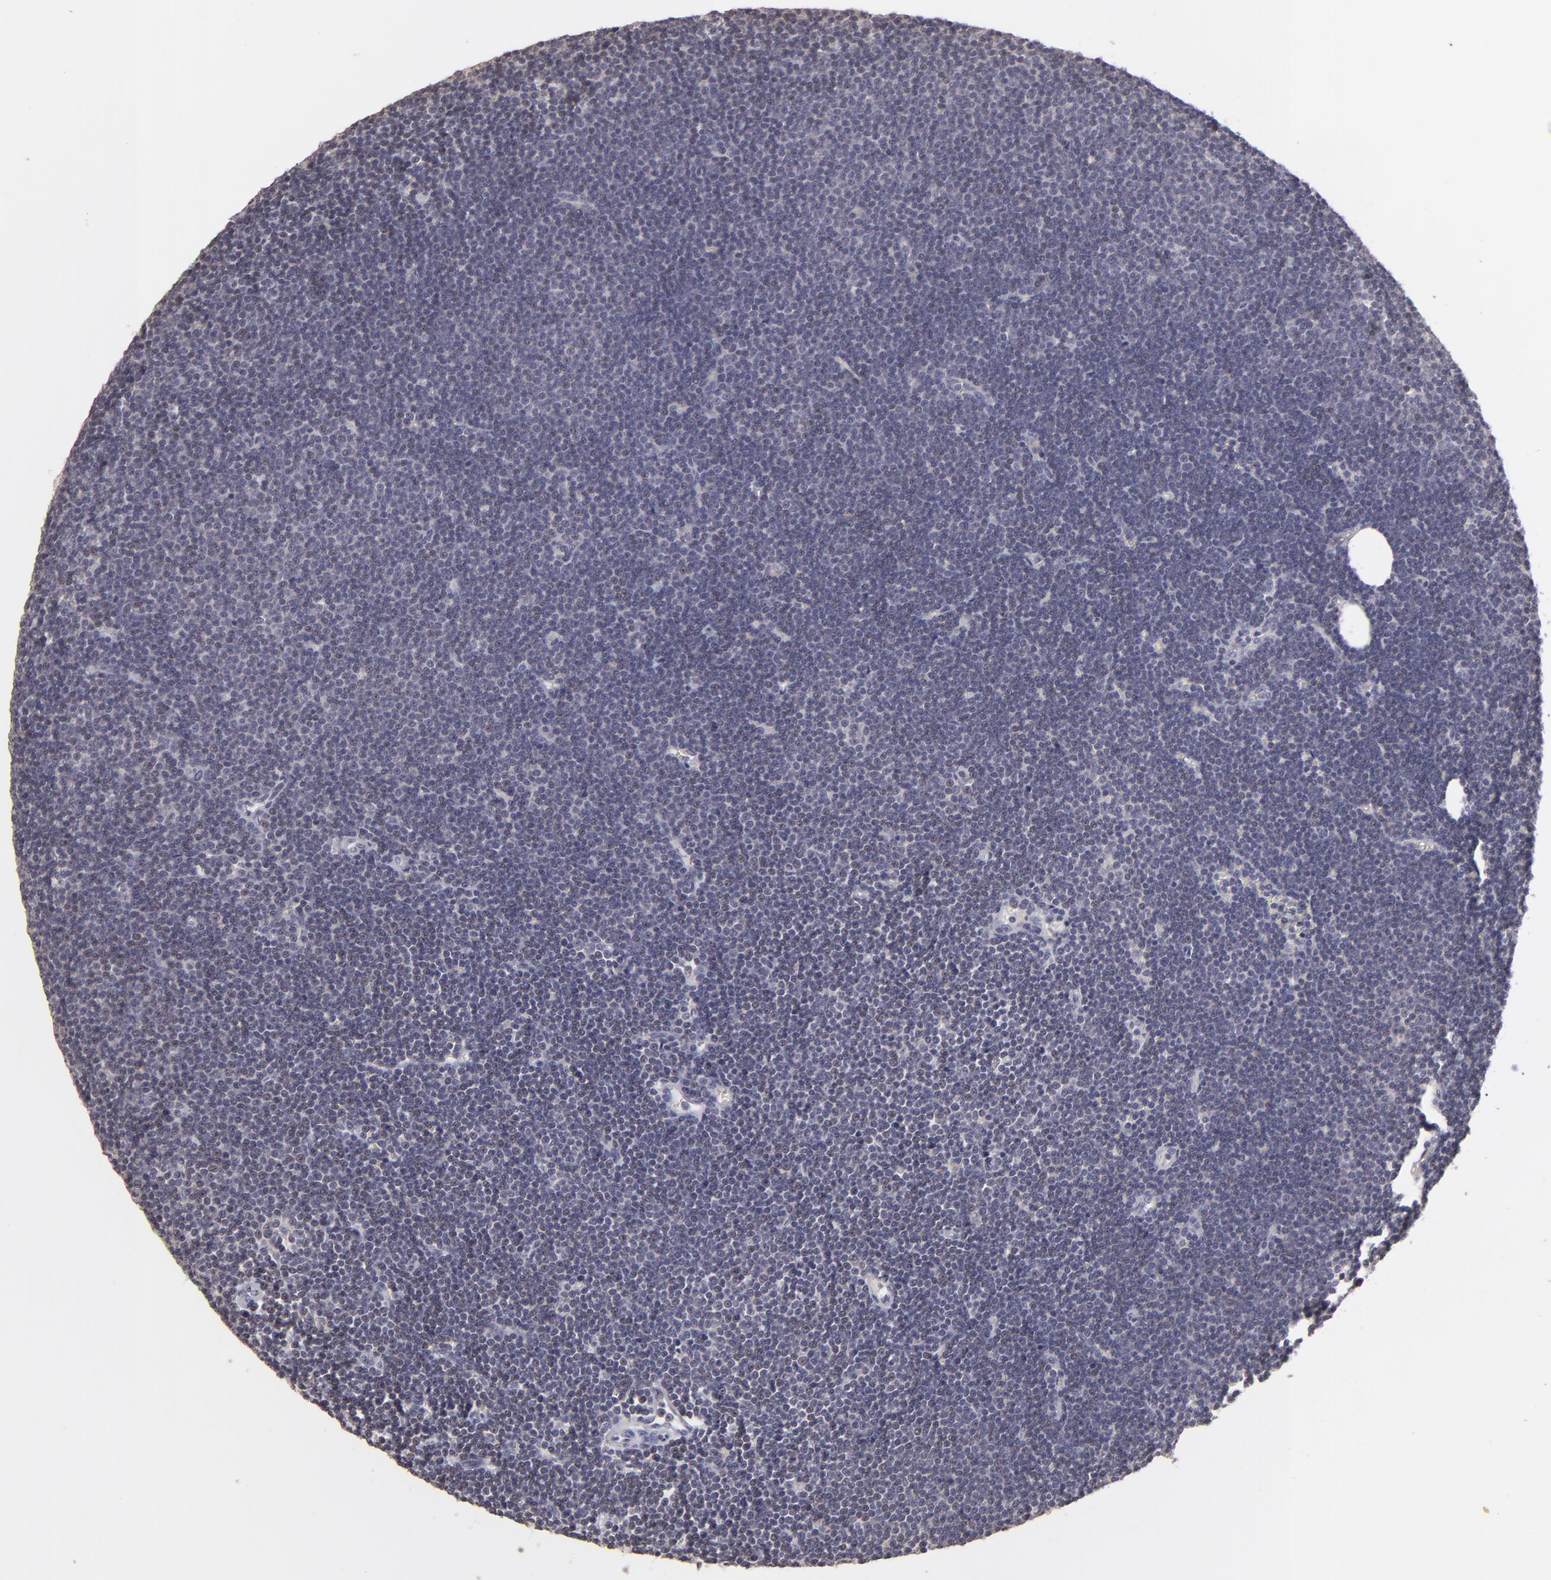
{"staining": {"intensity": "negative", "quantity": "none", "location": "none"}, "tissue": "lymphoma", "cell_type": "Tumor cells", "image_type": "cancer", "snomed": [{"axis": "morphology", "description": "Malignant lymphoma, non-Hodgkin's type, Low grade"}, {"axis": "topography", "description": "Lymph node"}], "caption": "This image is of lymphoma stained with immunohistochemistry (IHC) to label a protein in brown with the nuclei are counter-stained blue. There is no positivity in tumor cells. (DAB (3,3'-diaminobenzidine) IHC visualized using brightfield microscopy, high magnification).", "gene": "CLDN2", "patient": {"sex": "female", "age": 73}}